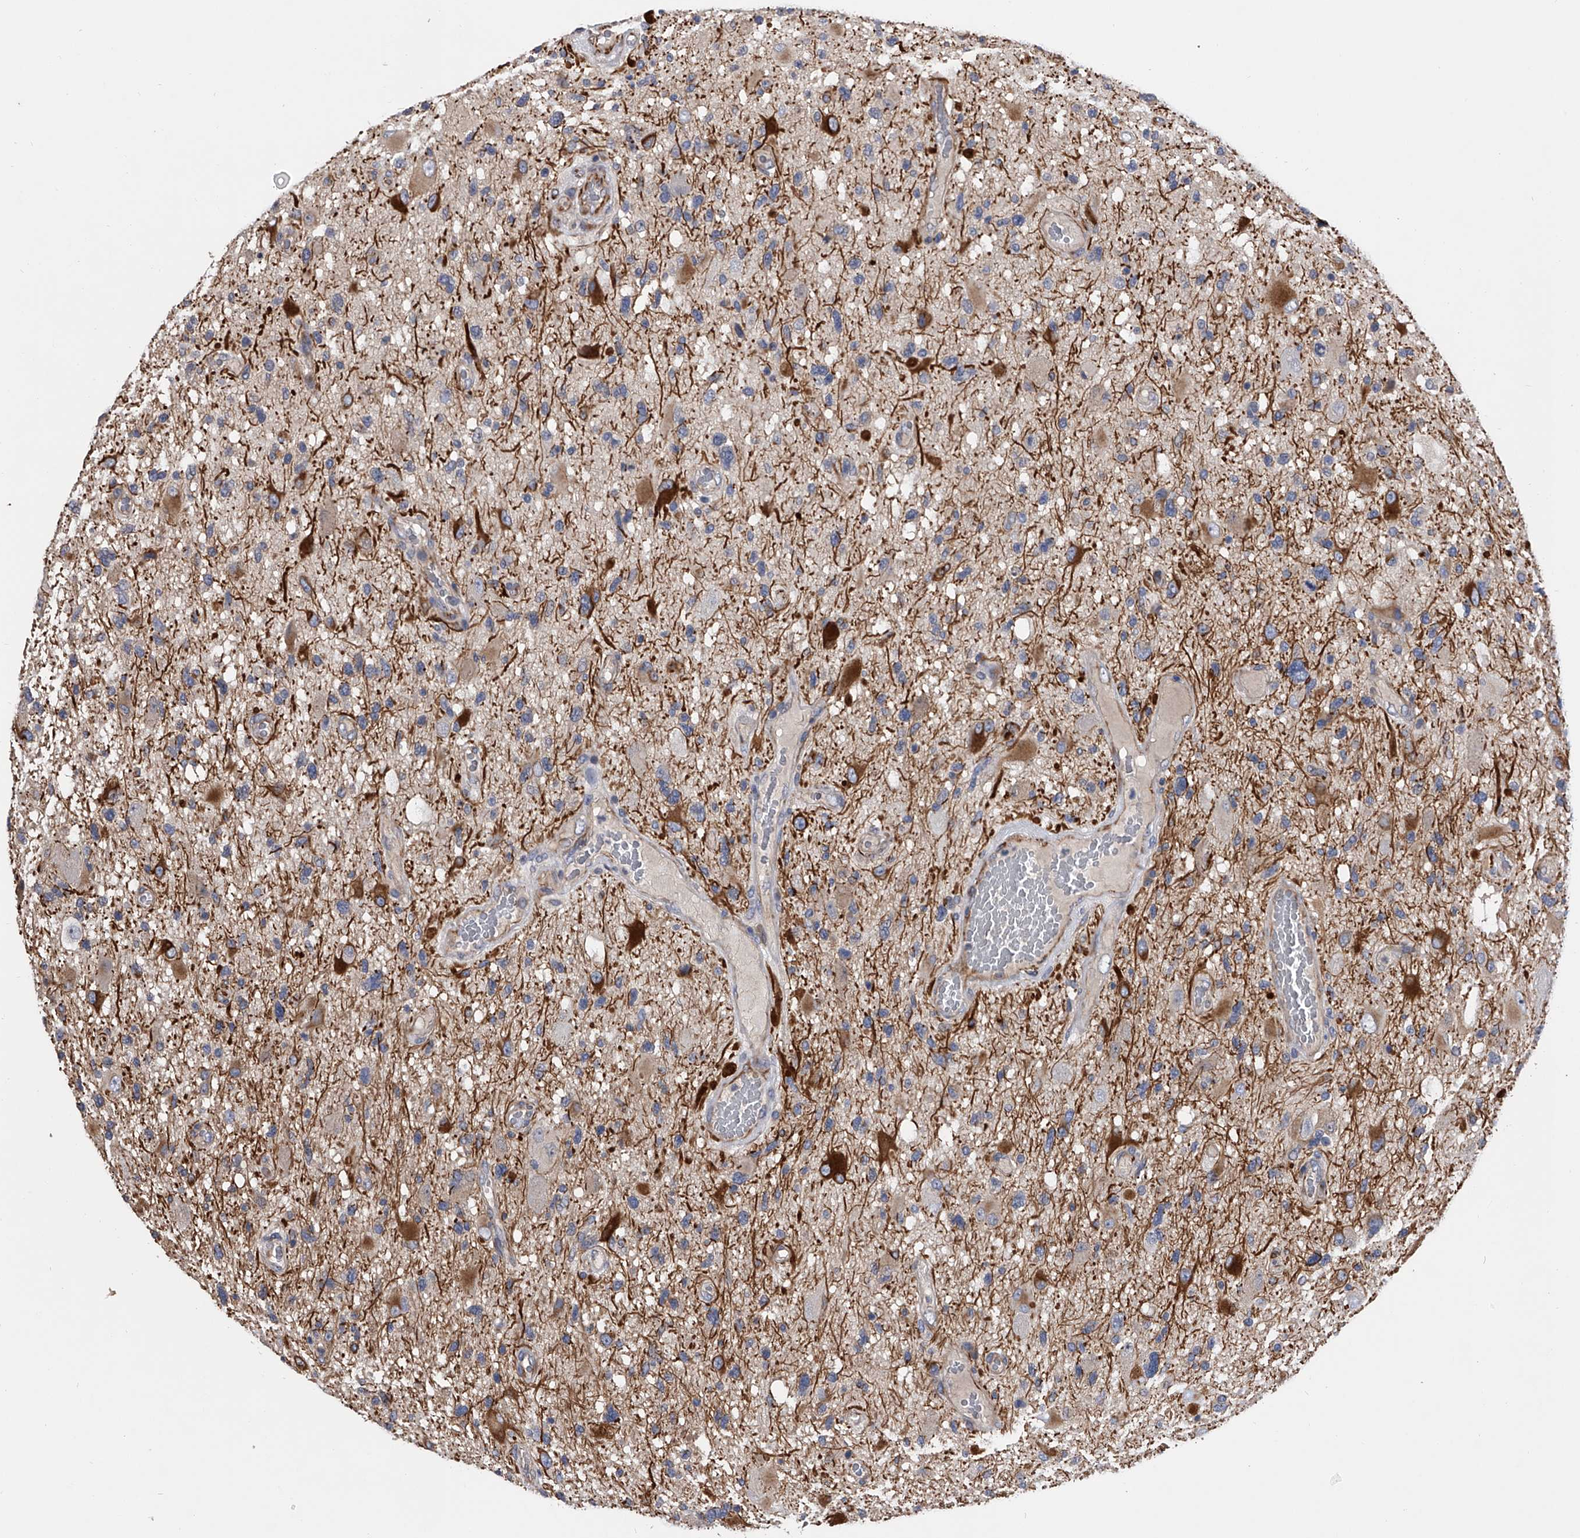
{"staining": {"intensity": "weak", "quantity": "<25%", "location": "cytoplasmic/membranous"}, "tissue": "glioma", "cell_type": "Tumor cells", "image_type": "cancer", "snomed": [{"axis": "morphology", "description": "Glioma, malignant, High grade"}, {"axis": "topography", "description": "Brain"}], "caption": "Human high-grade glioma (malignant) stained for a protein using IHC shows no staining in tumor cells.", "gene": "EFCAB7", "patient": {"sex": "male", "age": 33}}